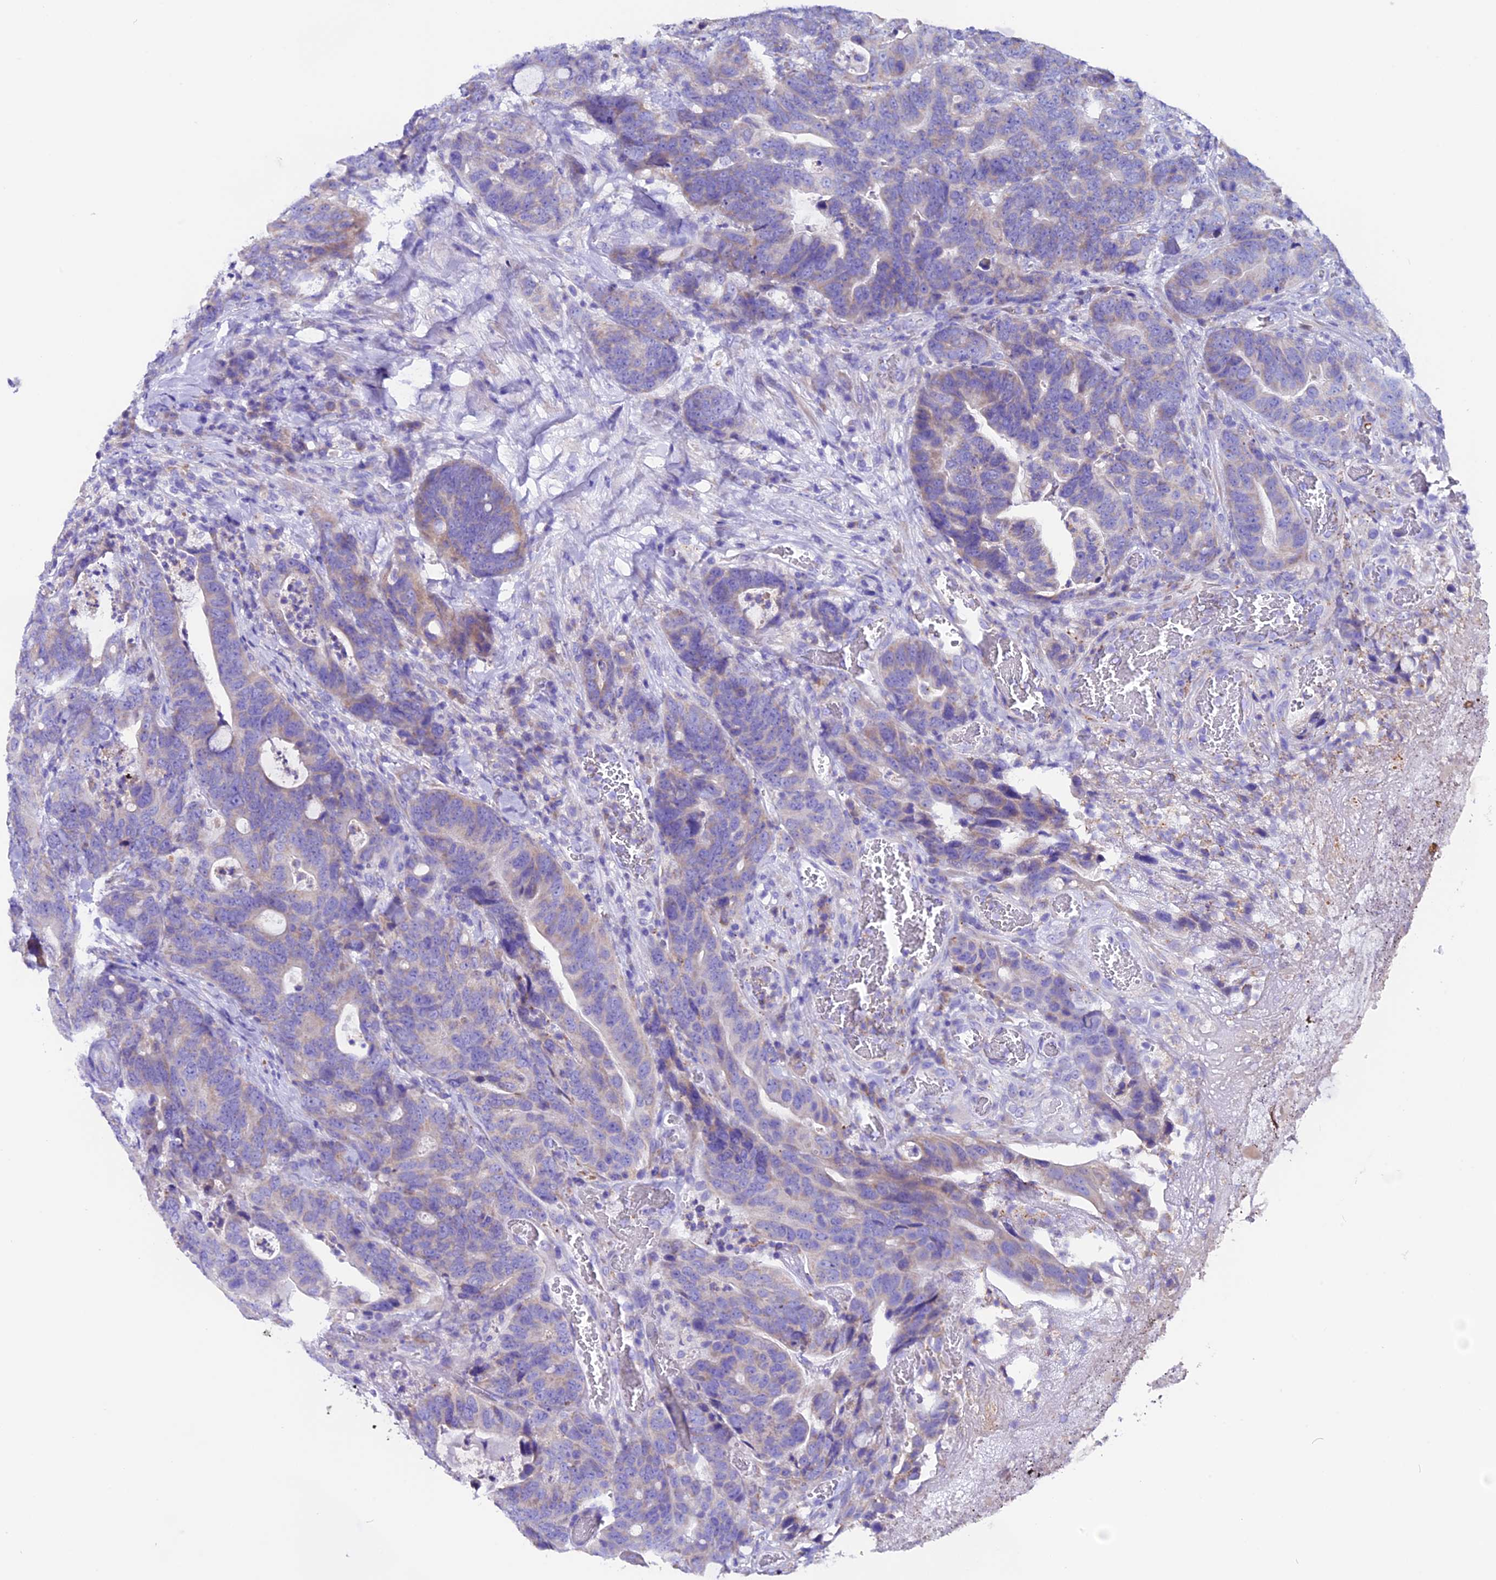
{"staining": {"intensity": "weak", "quantity": "<25%", "location": "cytoplasmic/membranous"}, "tissue": "colorectal cancer", "cell_type": "Tumor cells", "image_type": "cancer", "snomed": [{"axis": "morphology", "description": "Adenocarcinoma, NOS"}, {"axis": "topography", "description": "Colon"}], "caption": "IHC photomicrograph of colorectal cancer stained for a protein (brown), which reveals no positivity in tumor cells. Brightfield microscopy of immunohistochemistry (IHC) stained with DAB (brown) and hematoxylin (blue), captured at high magnification.", "gene": "COMTD1", "patient": {"sex": "female", "age": 82}}